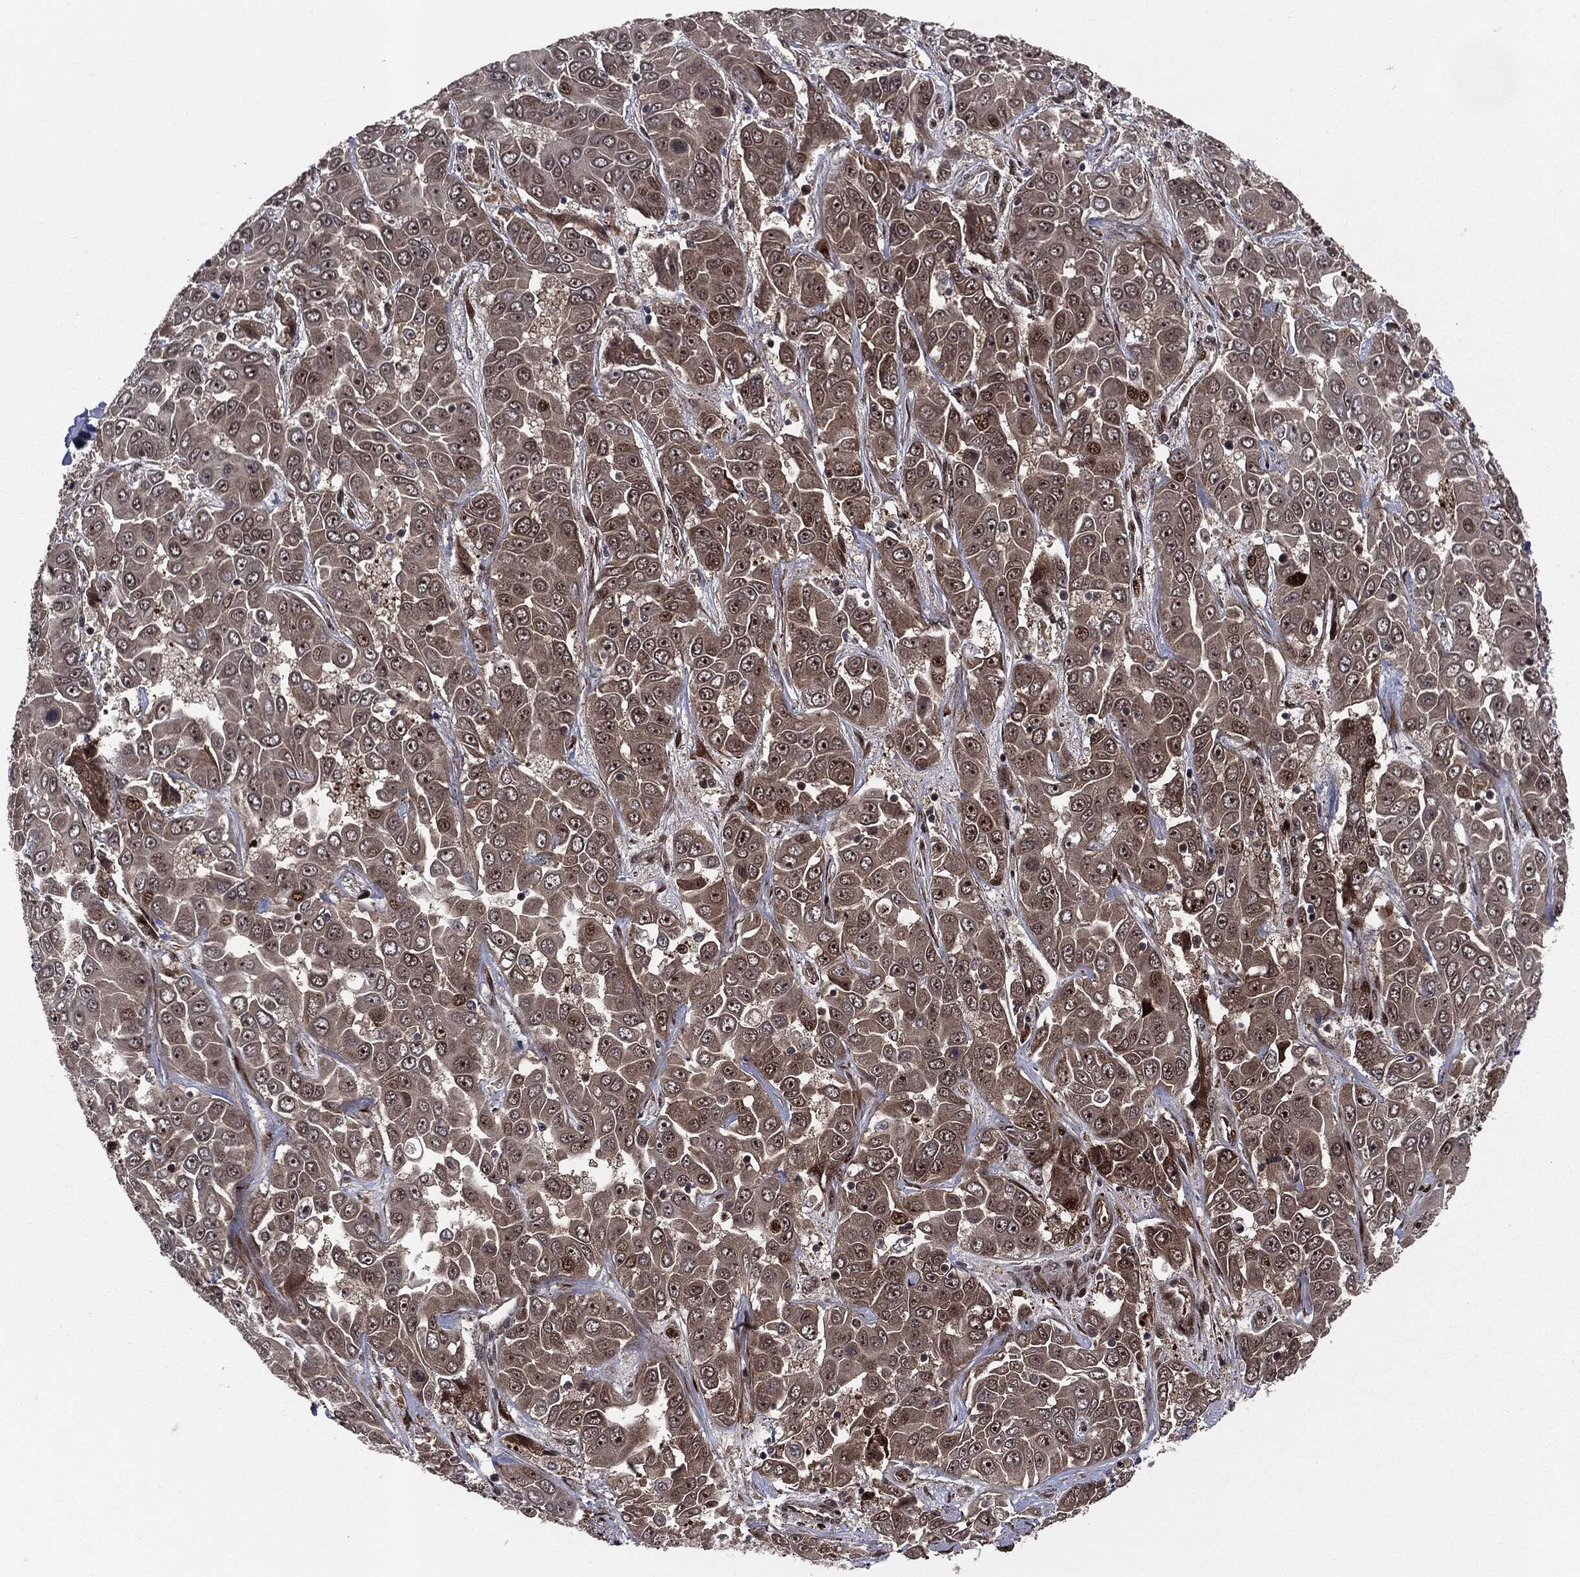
{"staining": {"intensity": "strong", "quantity": "<25%", "location": "nuclear"}, "tissue": "liver cancer", "cell_type": "Tumor cells", "image_type": "cancer", "snomed": [{"axis": "morphology", "description": "Cholangiocarcinoma"}, {"axis": "topography", "description": "Liver"}], "caption": "Human liver cholangiocarcinoma stained with a brown dye exhibits strong nuclear positive staining in approximately <25% of tumor cells.", "gene": "SMAD4", "patient": {"sex": "female", "age": 52}}